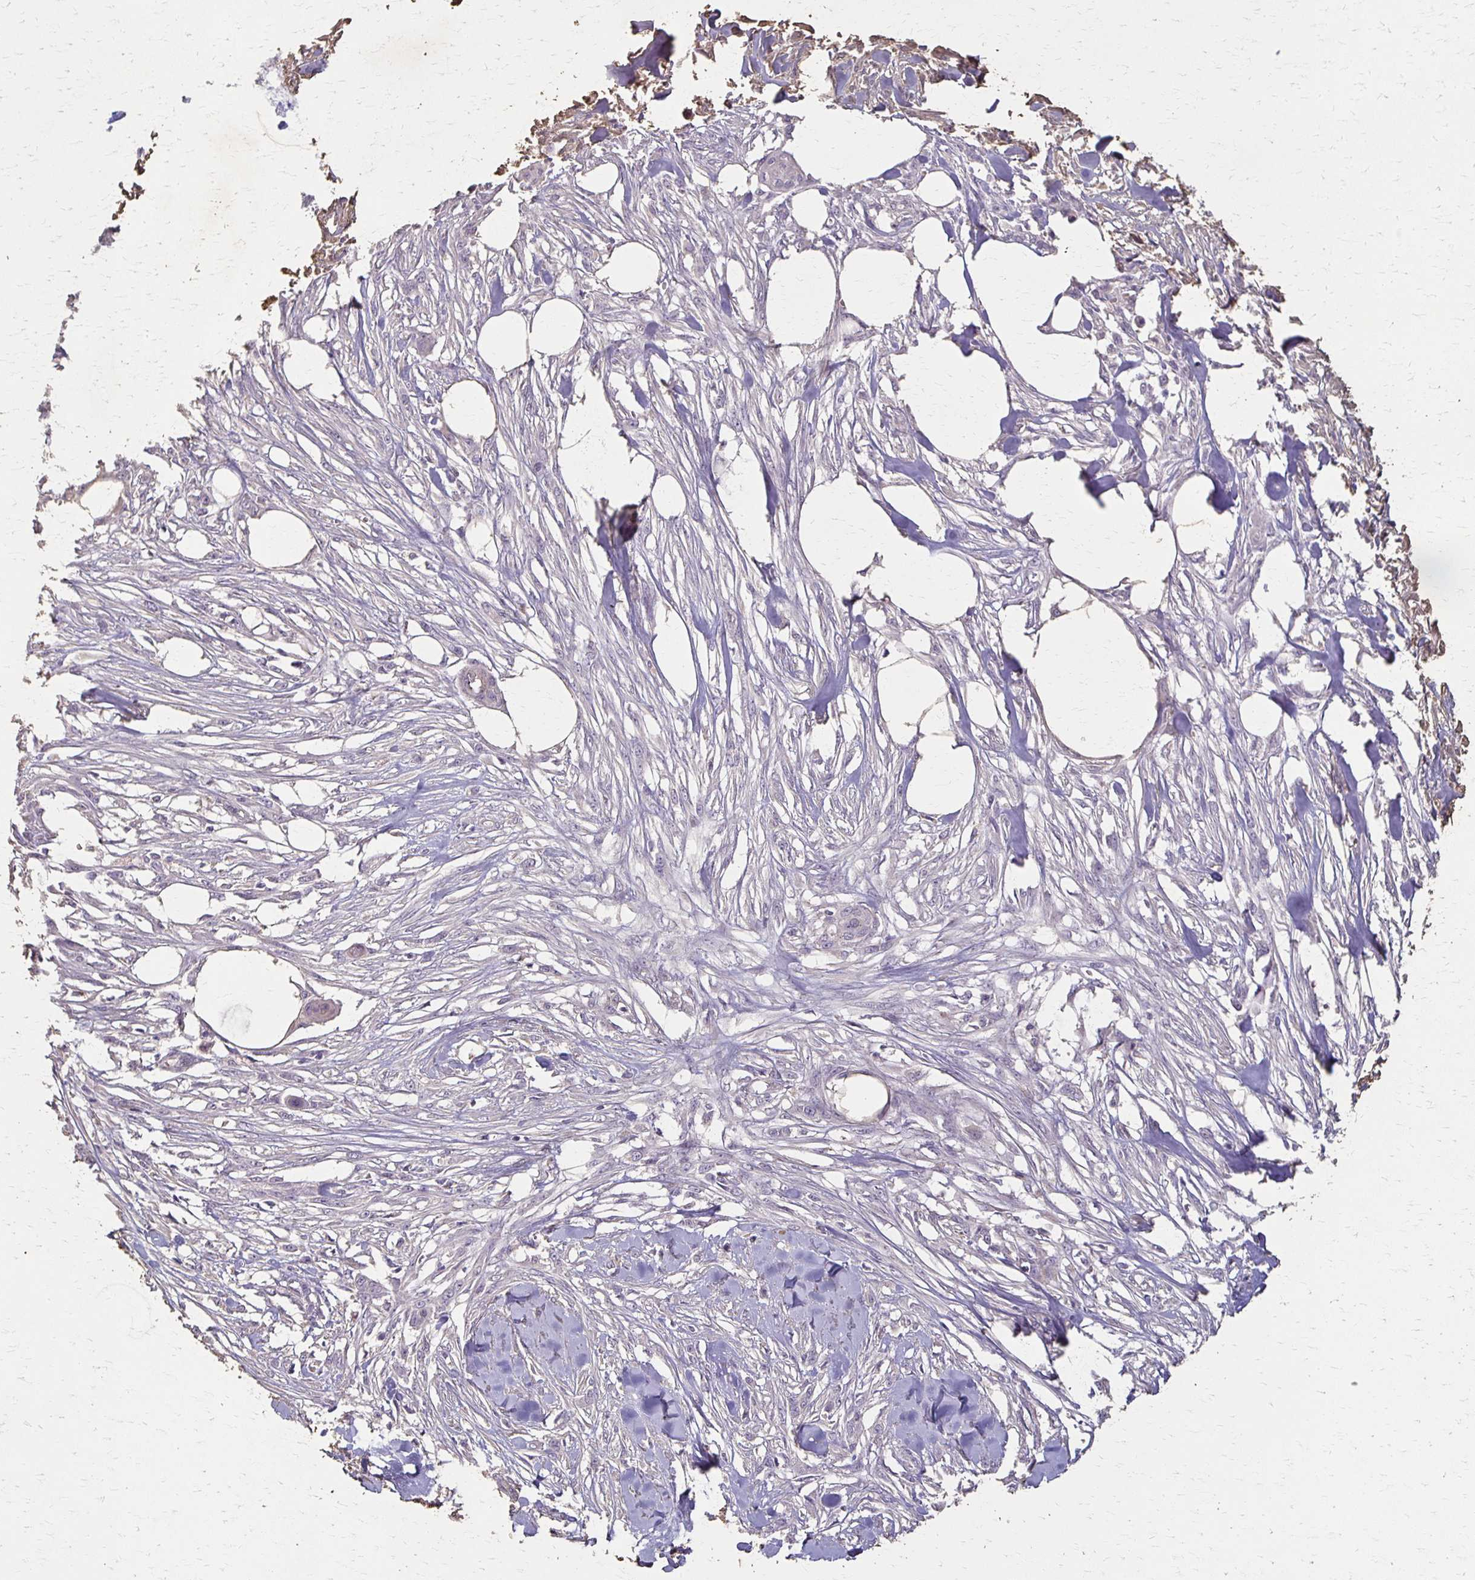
{"staining": {"intensity": "negative", "quantity": "none", "location": "none"}, "tissue": "skin cancer", "cell_type": "Tumor cells", "image_type": "cancer", "snomed": [{"axis": "morphology", "description": "Squamous cell carcinoma, NOS"}, {"axis": "topography", "description": "Skin"}], "caption": "Immunohistochemical staining of squamous cell carcinoma (skin) exhibits no significant positivity in tumor cells.", "gene": "BBS12", "patient": {"sex": "female", "age": 59}}